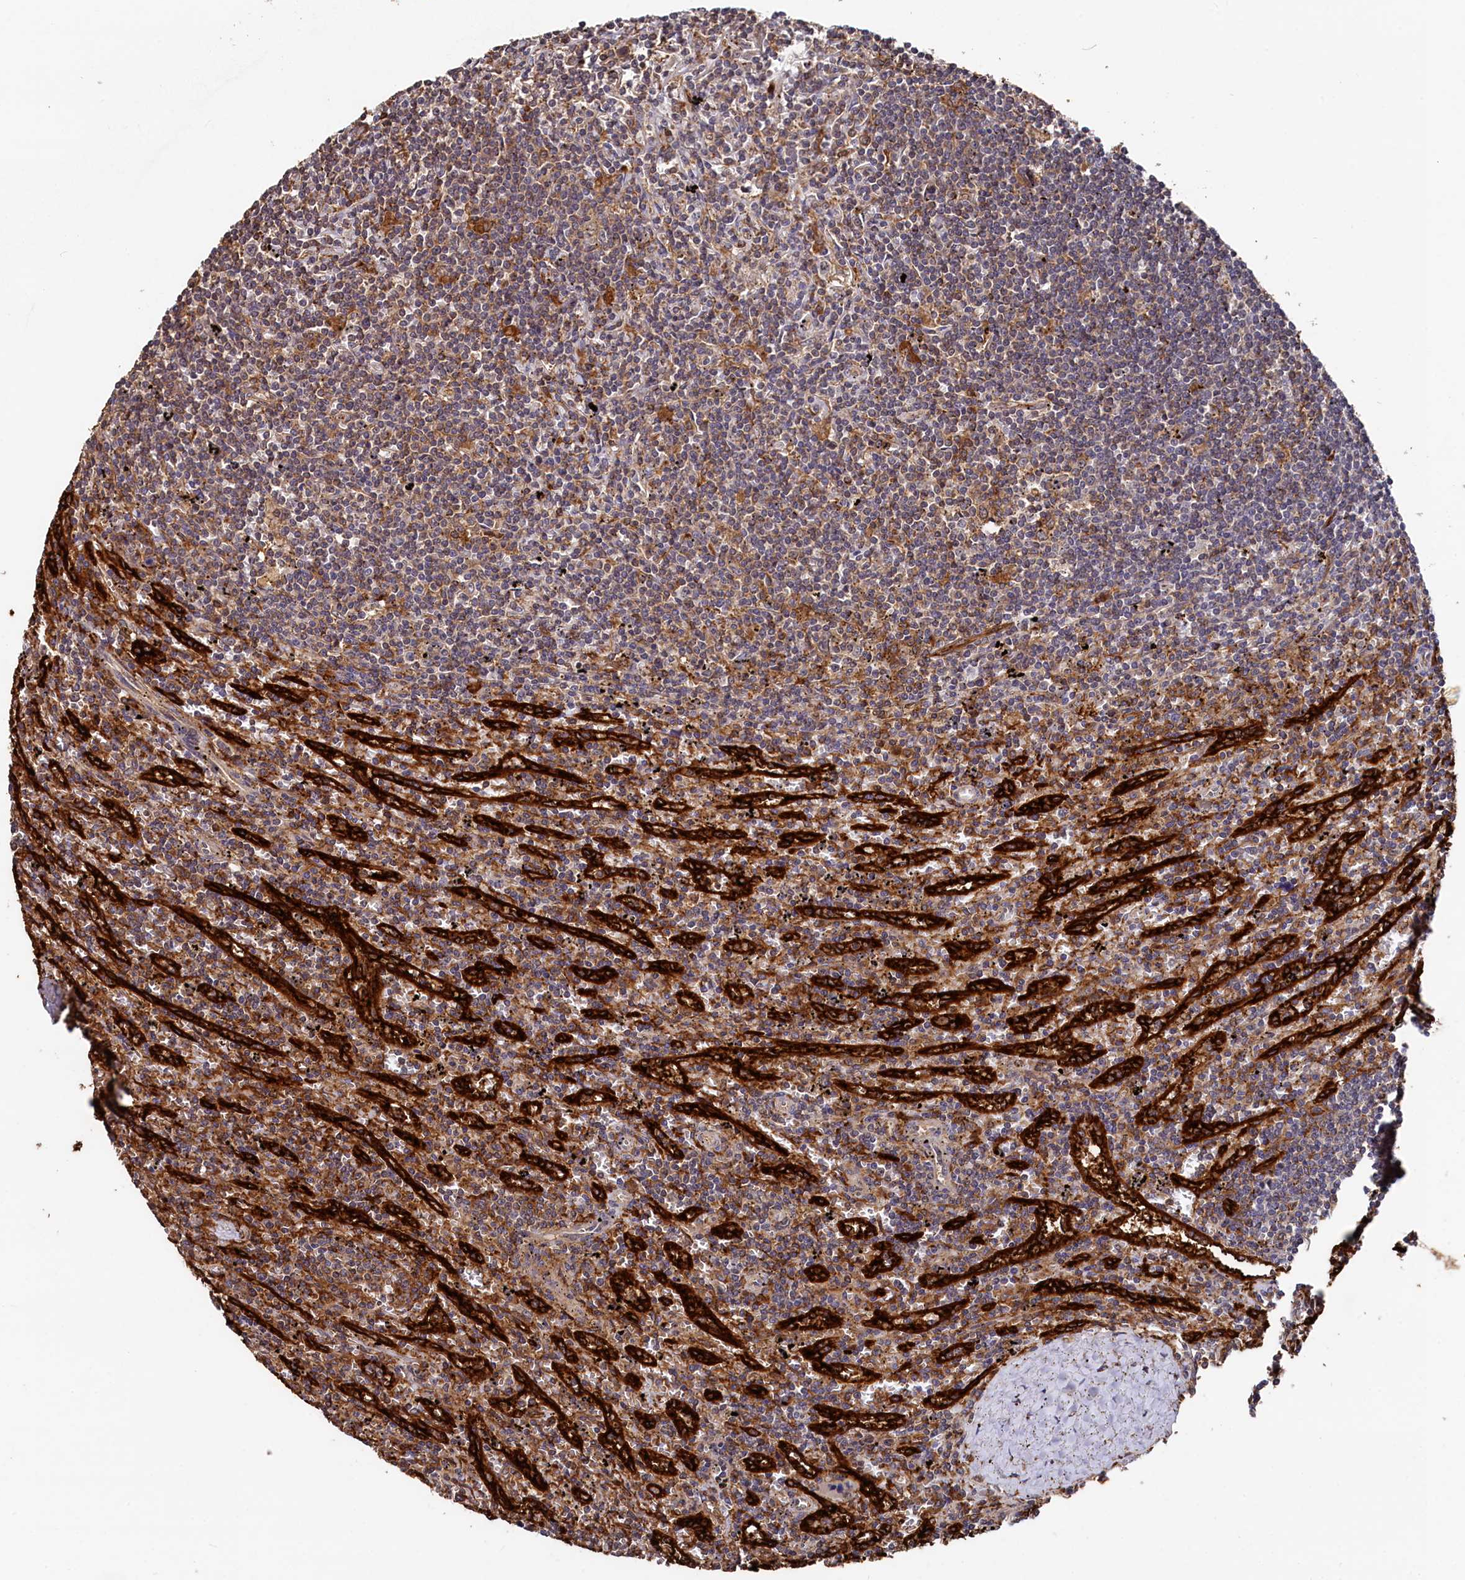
{"staining": {"intensity": "weak", "quantity": "25%-75%", "location": "cytoplasmic/membranous"}, "tissue": "lymphoma", "cell_type": "Tumor cells", "image_type": "cancer", "snomed": [{"axis": "morphology", "description": "Malignant lymphoma, non-Hodgkin's type, Low grade"}, {"axis": "topography", "description": "Spleen"}], "caption": "Immunohistochemical staining of lymphoma shows low levels of weak cytoplasmic/membranous protein staining in about 25%-75% of tumor cells.", "gene": "PLEKHO2", "patient": {"sex": "male", "age": 76}}